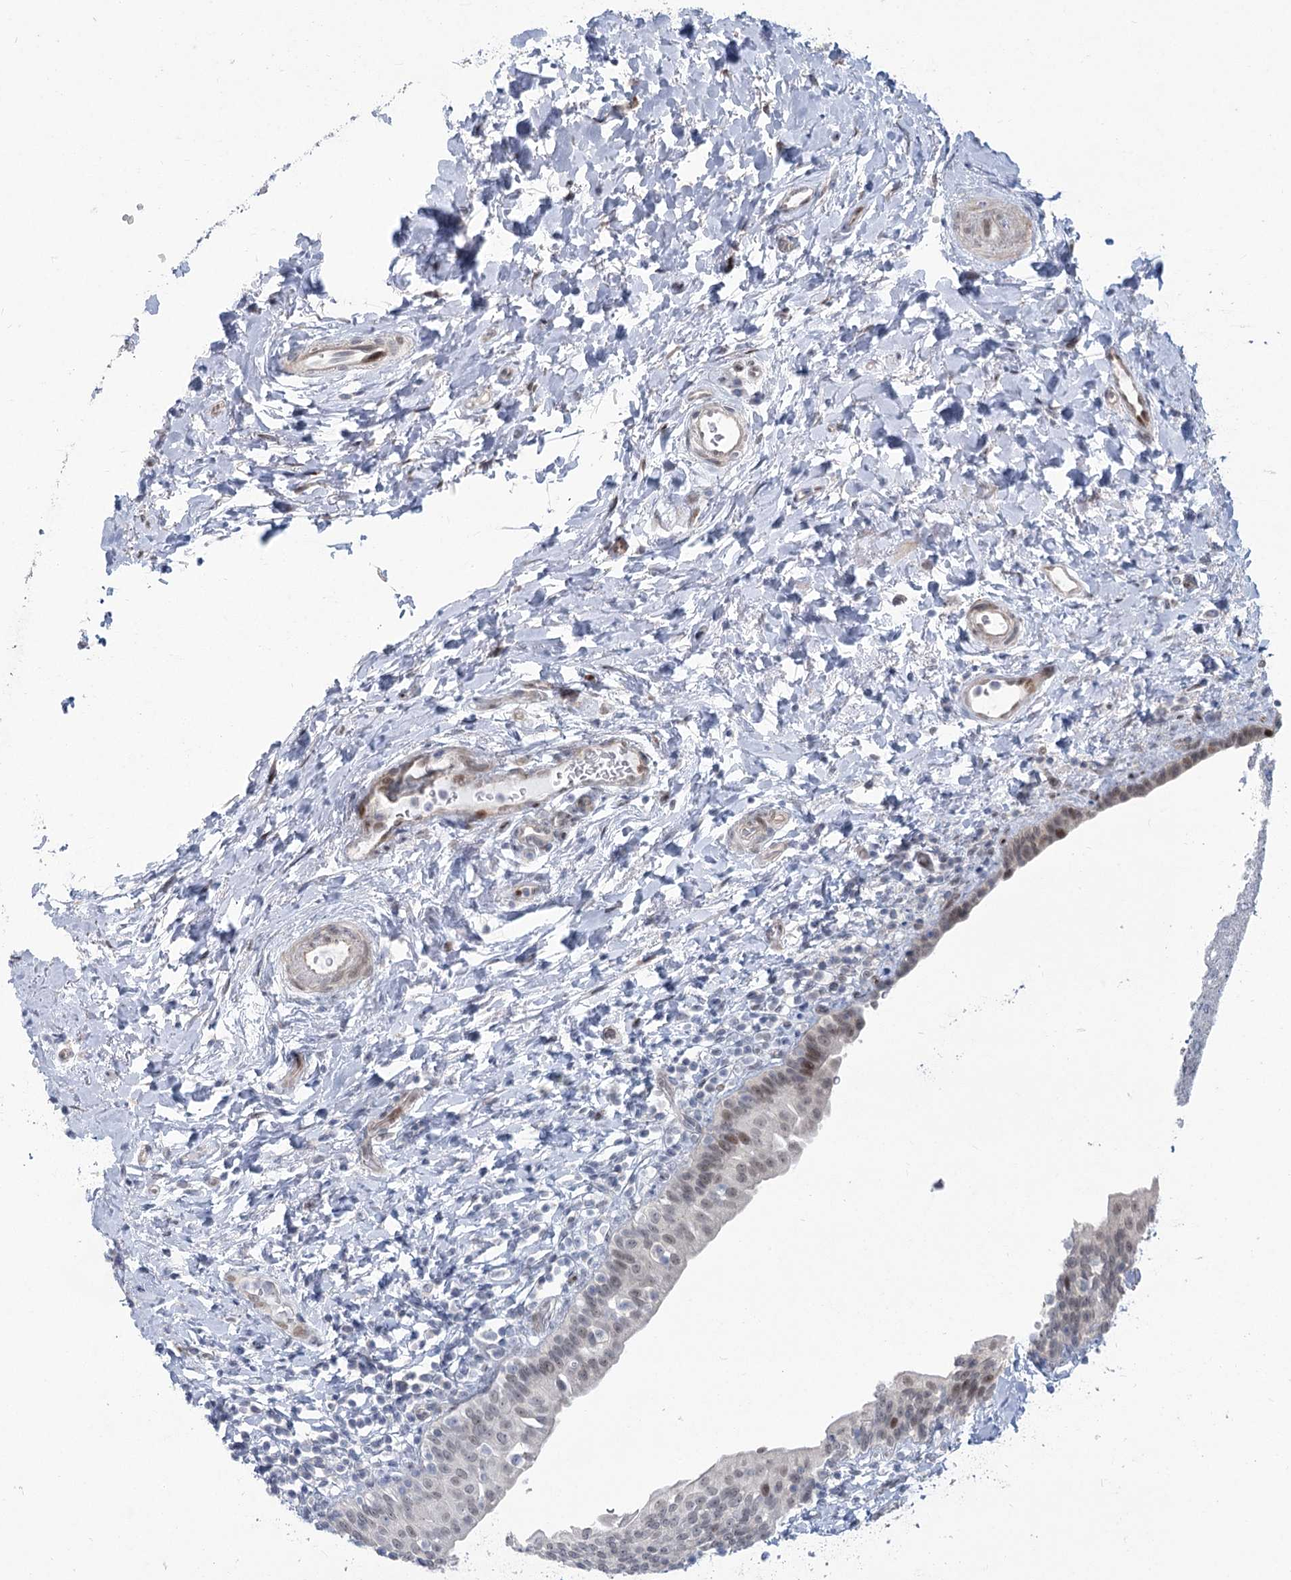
{"staining": {"intensity": "moderate", "quantity": "<25%", "location": "nuclear"}, "tissue": "urinary bladder", "cell_type": "Urothelial cells", "image_type": "normal", "snomed": [{"axis": "morphology", "description": "Normal tissue, NOS"}, {"axis": "topography", "description": "Urinary bladder"}], "caption": "Moderate nuclear positivity is present in about <25% of urothelial cells in normal urinary bladder. (IHC, brightfield microscopy, high magnification).", "gene": "ABITRAM", "patient": {"sex": "male", "age": 83}}